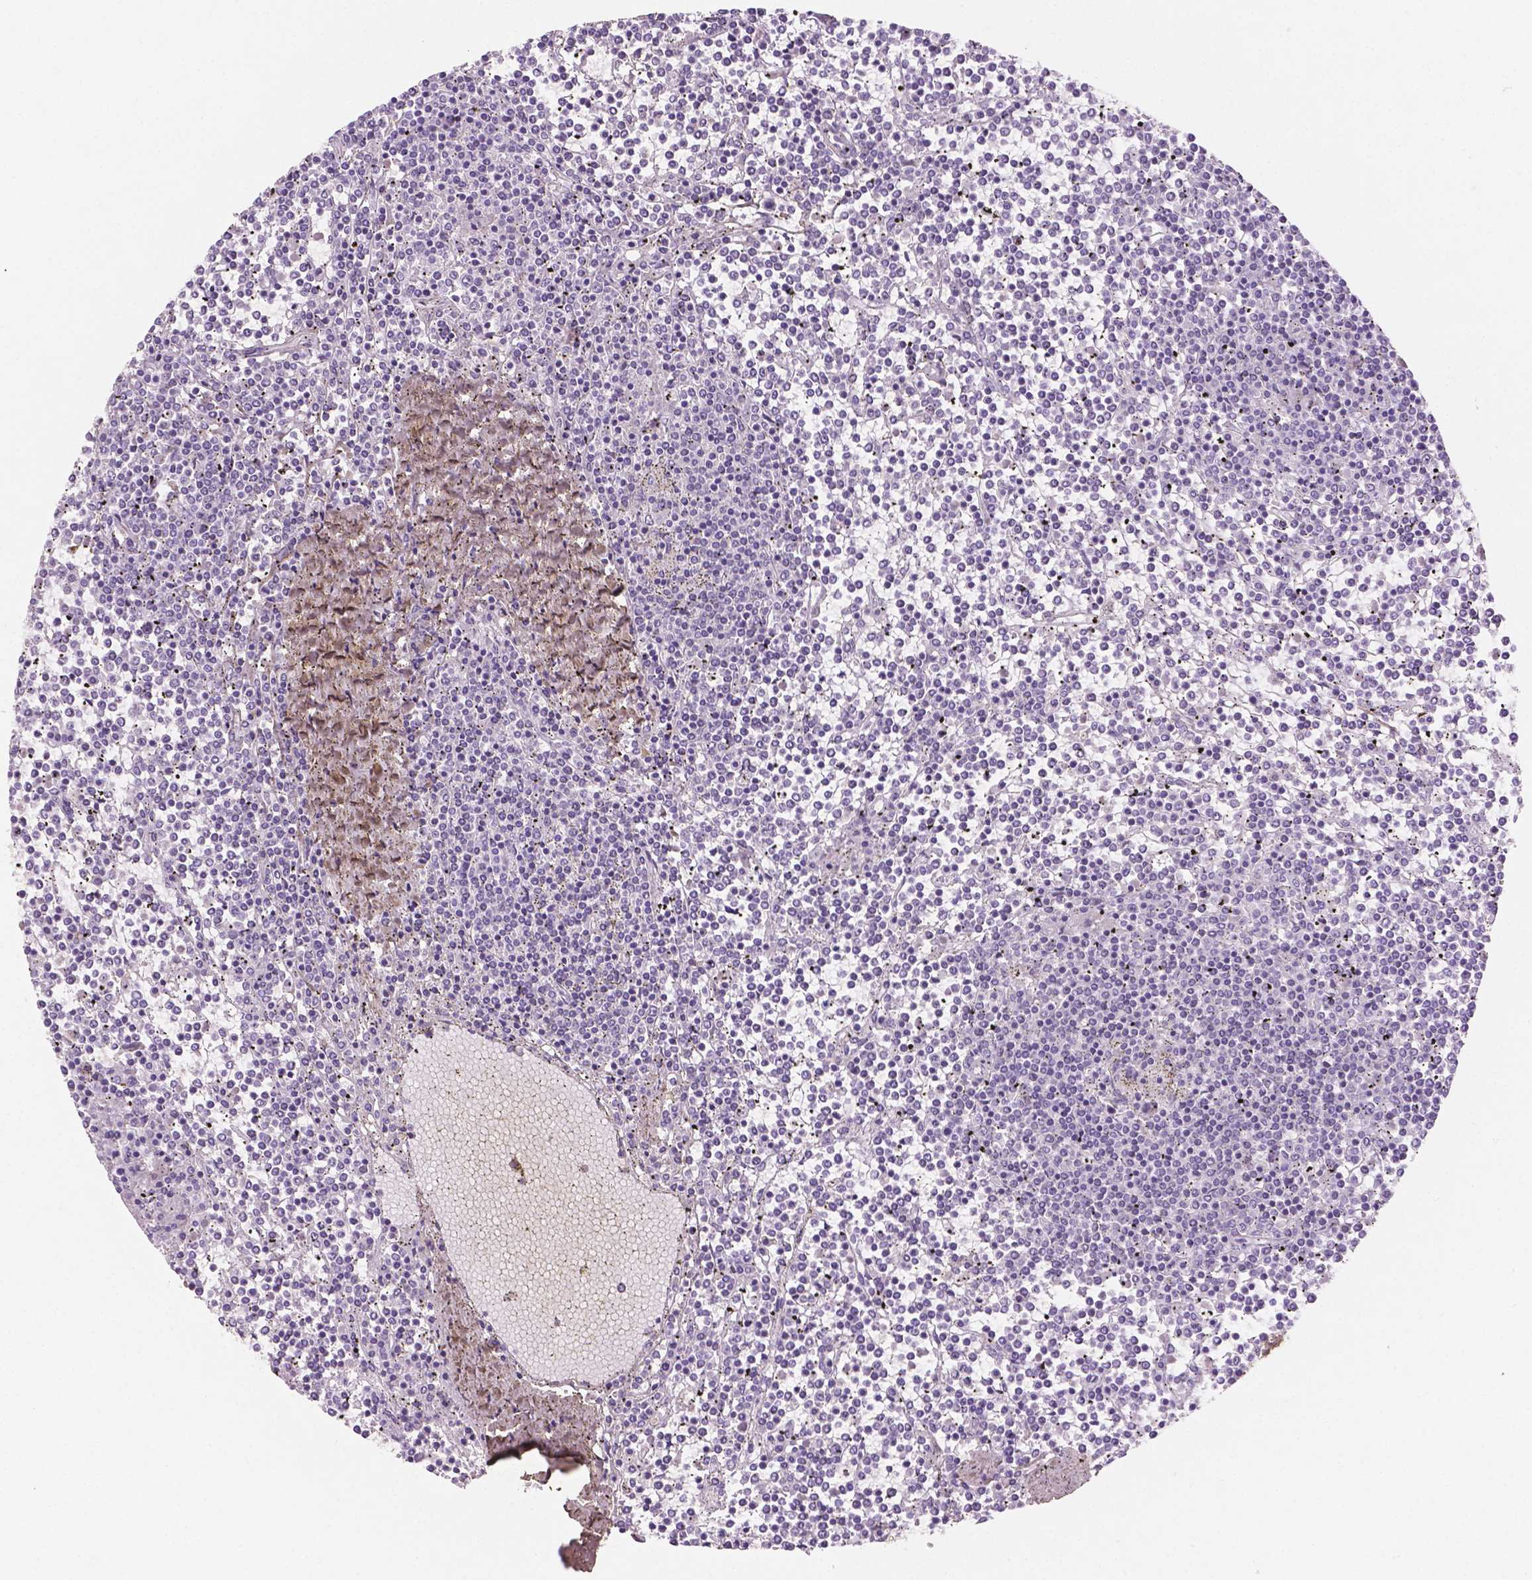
{"staining": {"intensity": "negative", "quantity": "none", "location": "none"}, "tissue": "lymphoma", "cell_type": "Tumor cells", "image_type": "cancer", "snomed": [{"axis": "morphology", "description": "Malignant lymphoma, non-Hodgkin's type, Low grade"}, {"axis": "topography", "description": "Spleen"}], "caption": "An immunohistochemistry micrograph of lymphoma is shown. There is no staining in tumor cells of lymphoma.", "gene": "DLG2", "patient": {"sex": "female", "age": 19}}